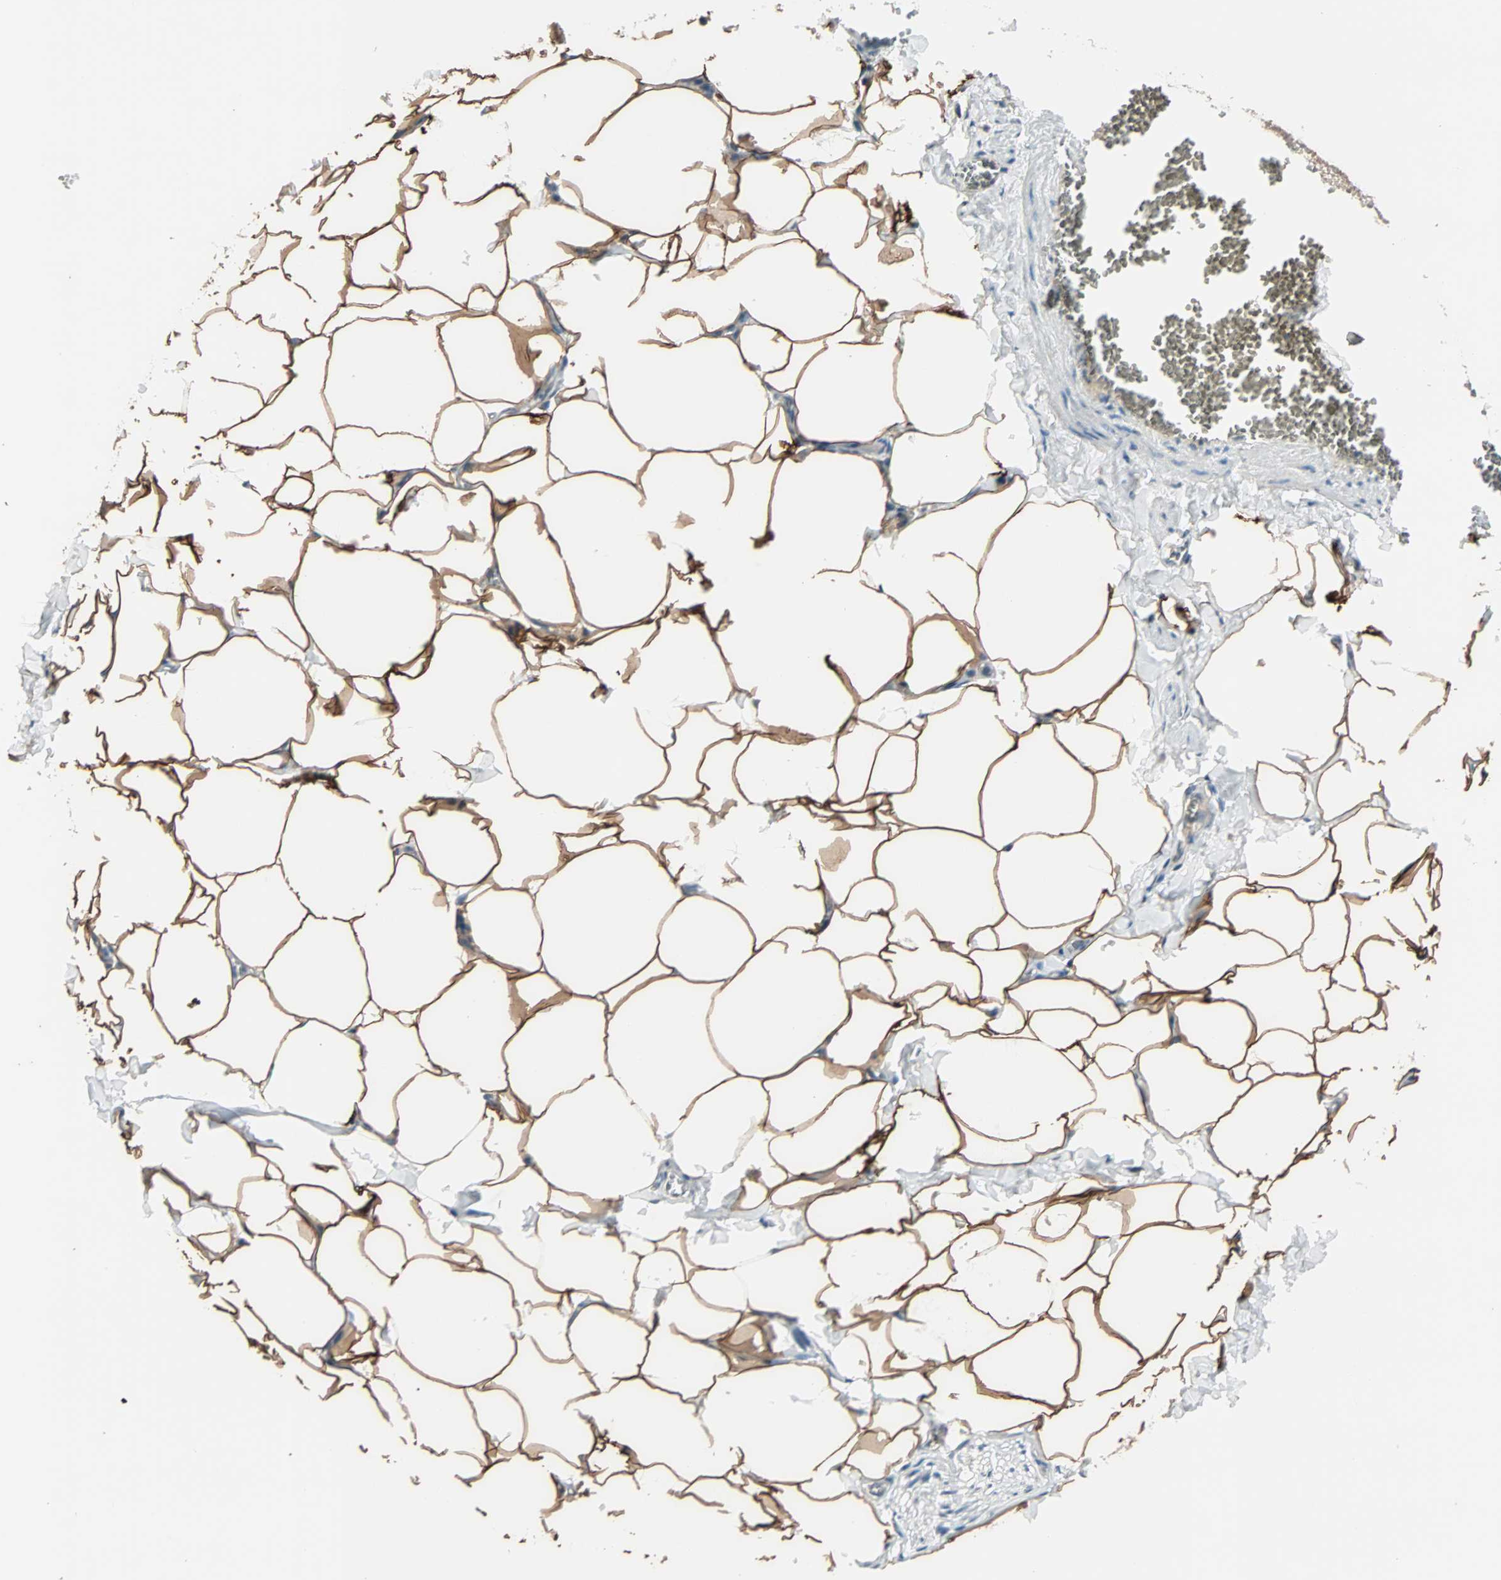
{"staining": {"intensity": "strong", "quantity": ">75%", "location": "cytoplasmic/membranous"}, "tissue": "adipose tissue", "cell_type": "Adipocytes", "image_type": "normal", "snomed": [{"axis": "morphology", "description": "Normal tissue, NOS"}, {"axis": "topography", "description": "Vascular tissue"}], "caption": "Unremarkable adipose tissue exhibits strong cytoplasmic/membranous expression in approximately >75% of adipocytes, visualized by immunohistochemistry.", "gene": "MAP3K21", "patient": {"sex": "male", "age": 41}}